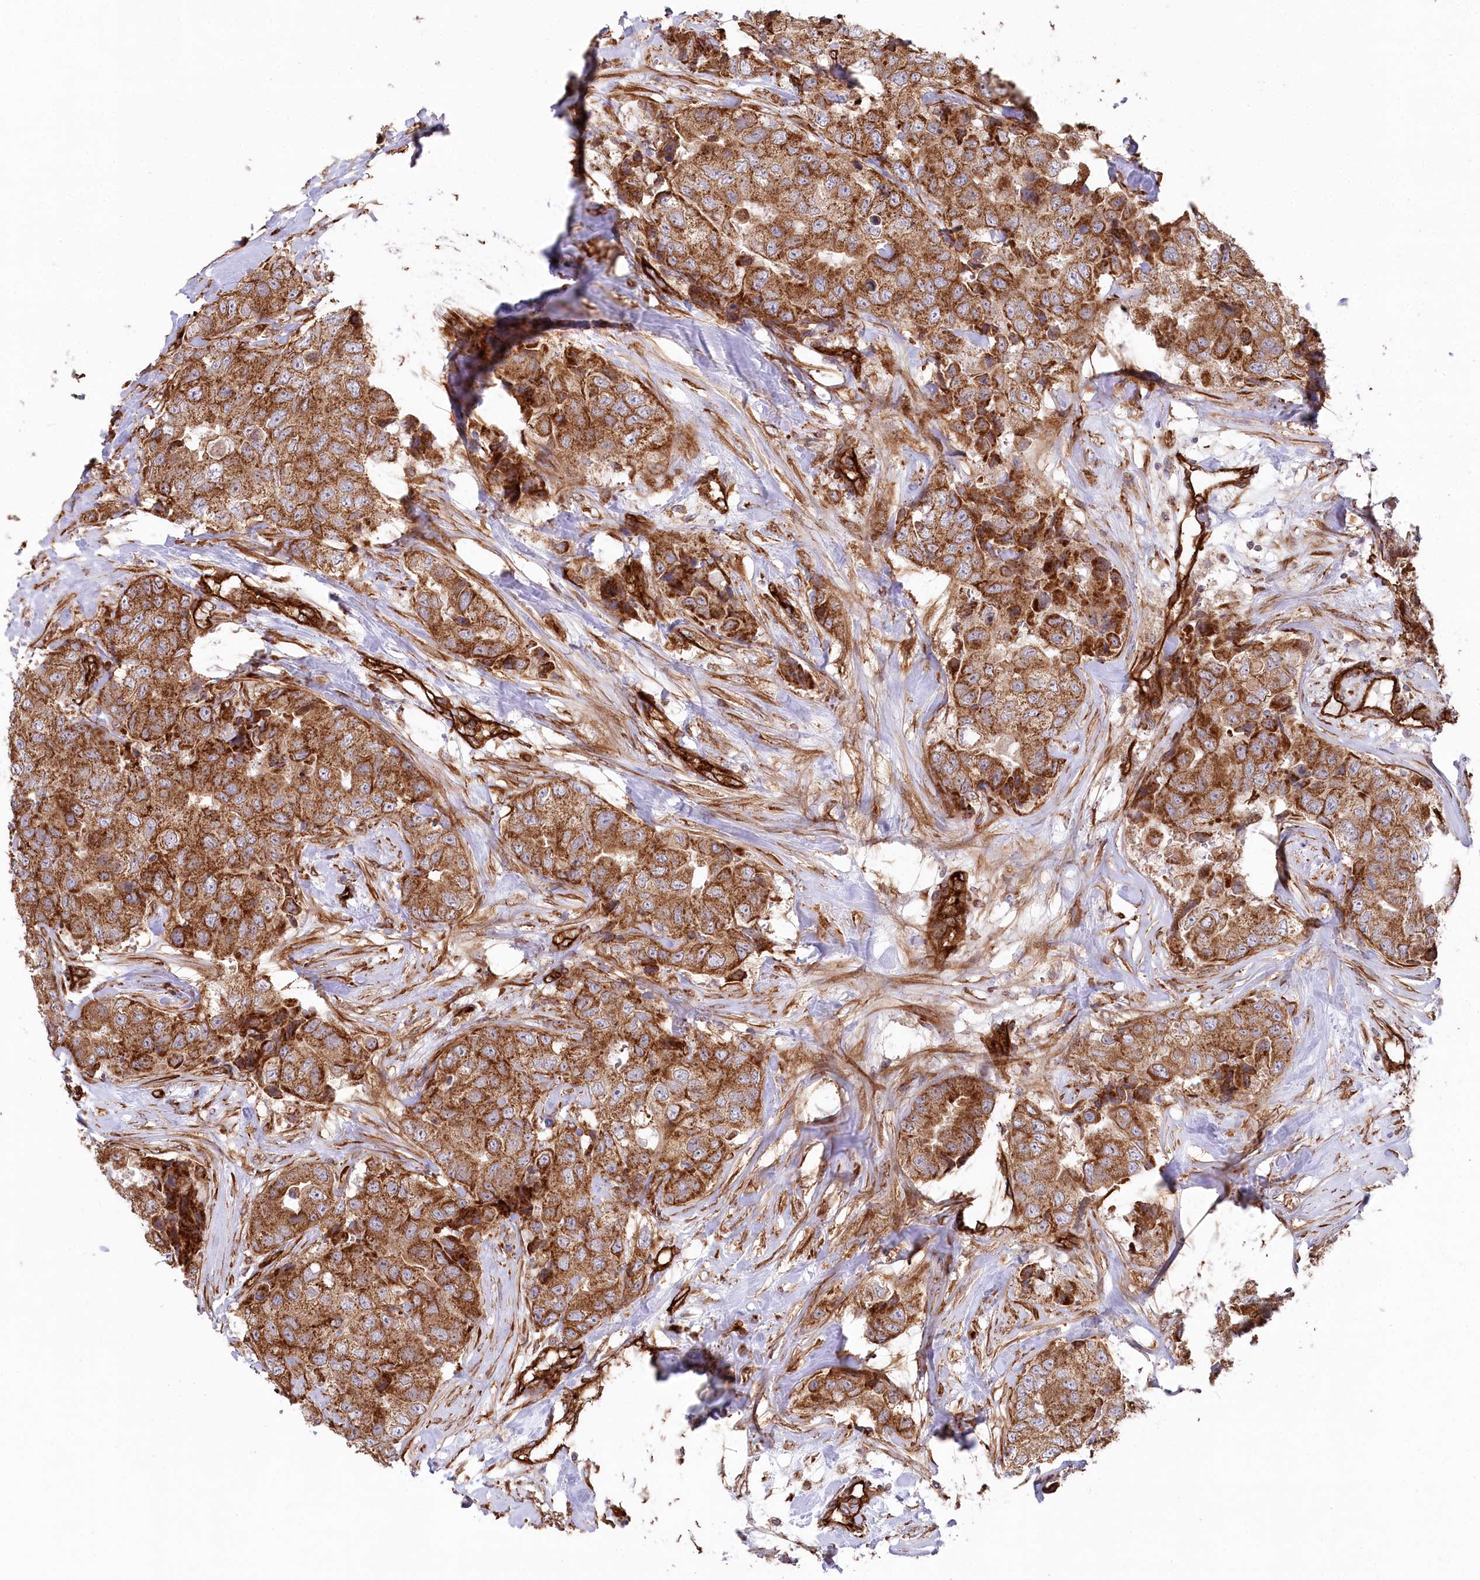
{"staining": {"intensity": "strong", "quantity": ">75%", "location": "cytoplasmic/membranous"}, "tissue": "breast cancer", "cell_type": "Tumor cells", "image_type": "cancer", "snomed": [{"axis": "morphology", "description": "Duct carcinoma"}, {"axis": "topography", "description": "Breast"}], "caption": "Protein positivity by IHC displays strong cytoplasmic/membranous positivity in about >75% of tumor cells in breast cancer (invasive ductal carcinoma). (DAB = brown stain, brightfield microscopy at high magnification).", "gene": "MTPAP", "patient": {"sex": "female", "age": 62}}